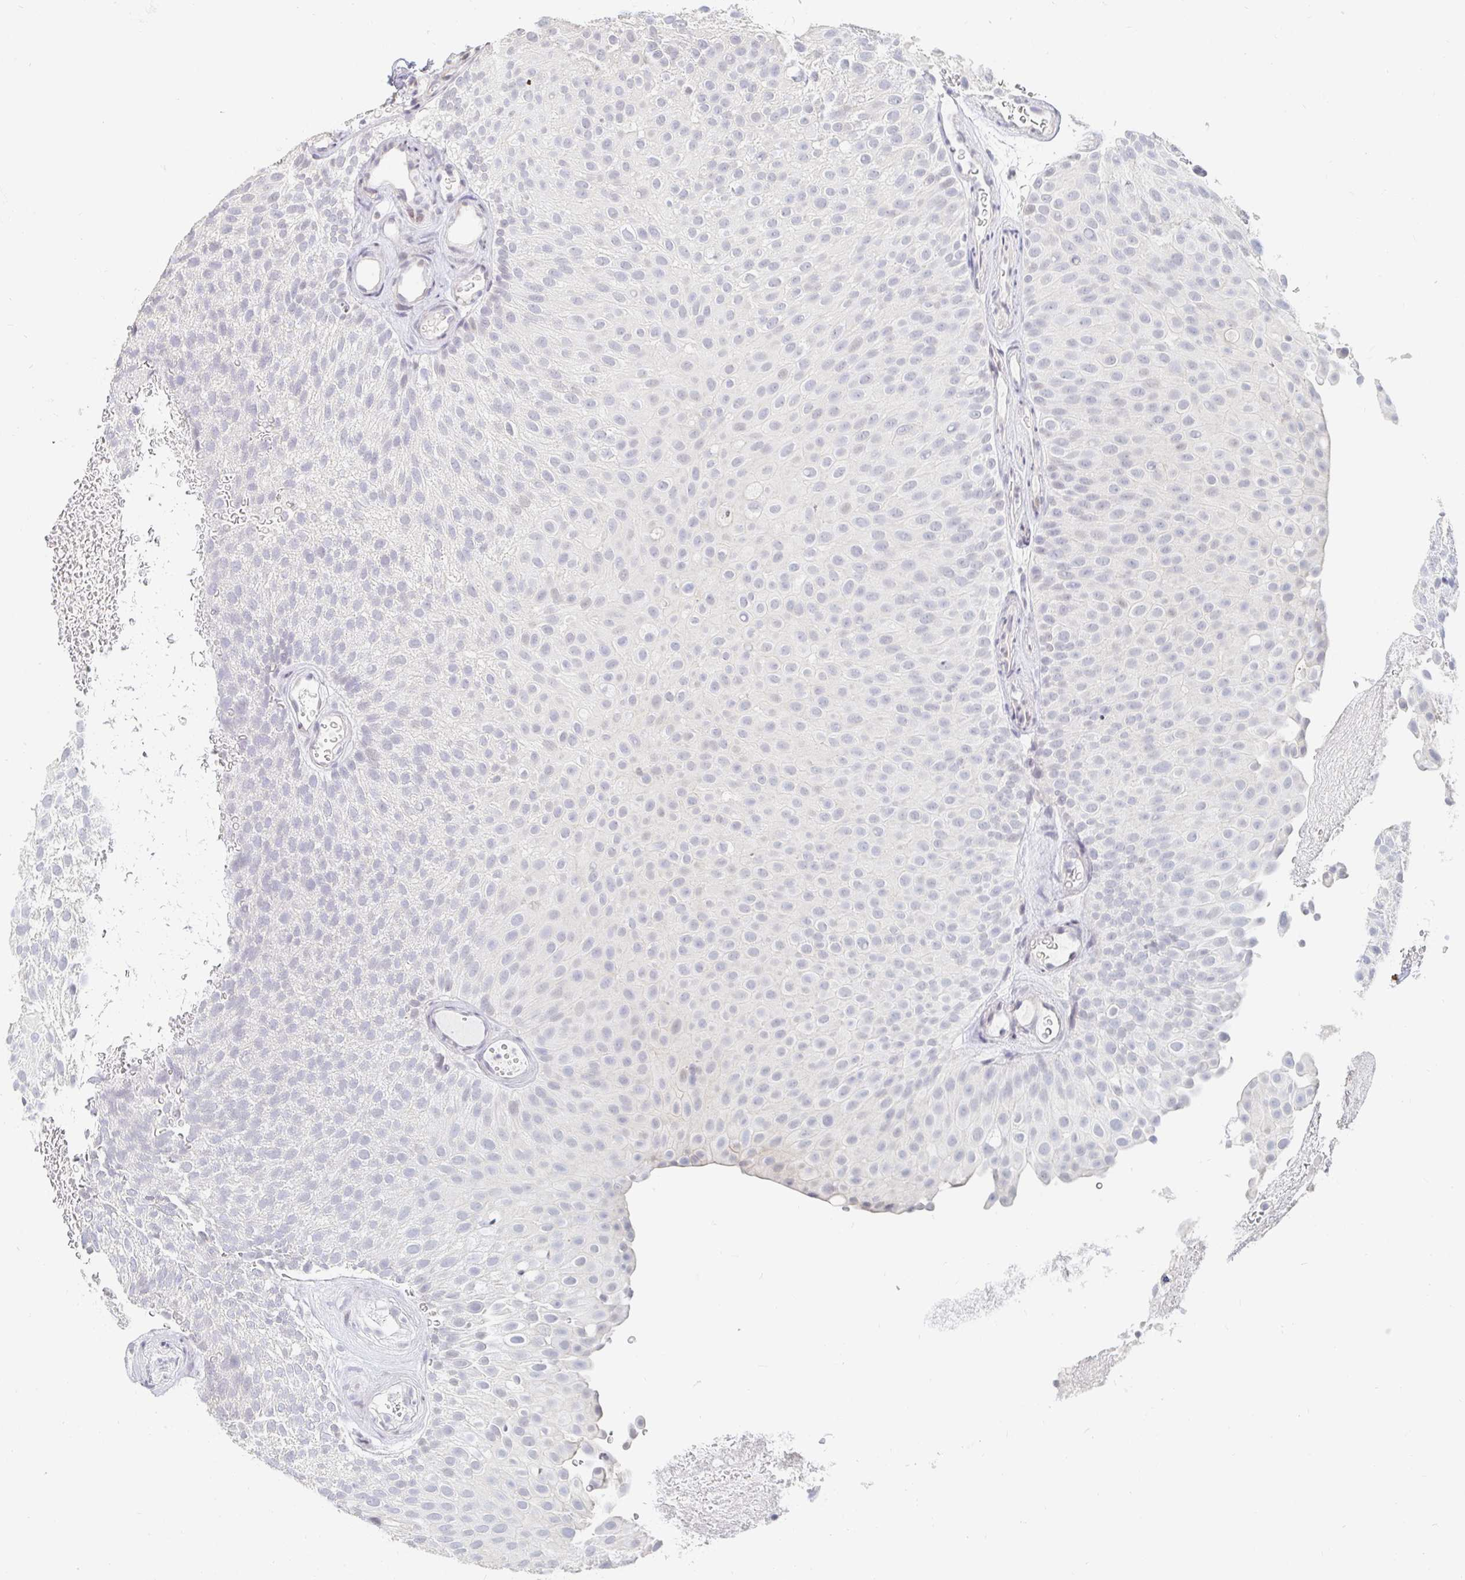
{"staining": {"intensity": "negative", "quantity": "none", "location": "none"}, "tissue": "urothelial cancer", "cell_type": "Tumor cells", "image_type": "cancer", "snomed": [{"axis": "morphology", "description": "Urothelial carcinoma, Low grade"}, {"axis": "topography", "description": "Urinary bladder"}], "caption": "This photomicrograph is of low-grade urothelial carcinoma stained with immunohistochemistry to label a protein in brown with the nuclei are counter-stained blue. There is no staining in tumor cells.", "gene": "NME9", "patient": {"sex": "male", "age": 78}}